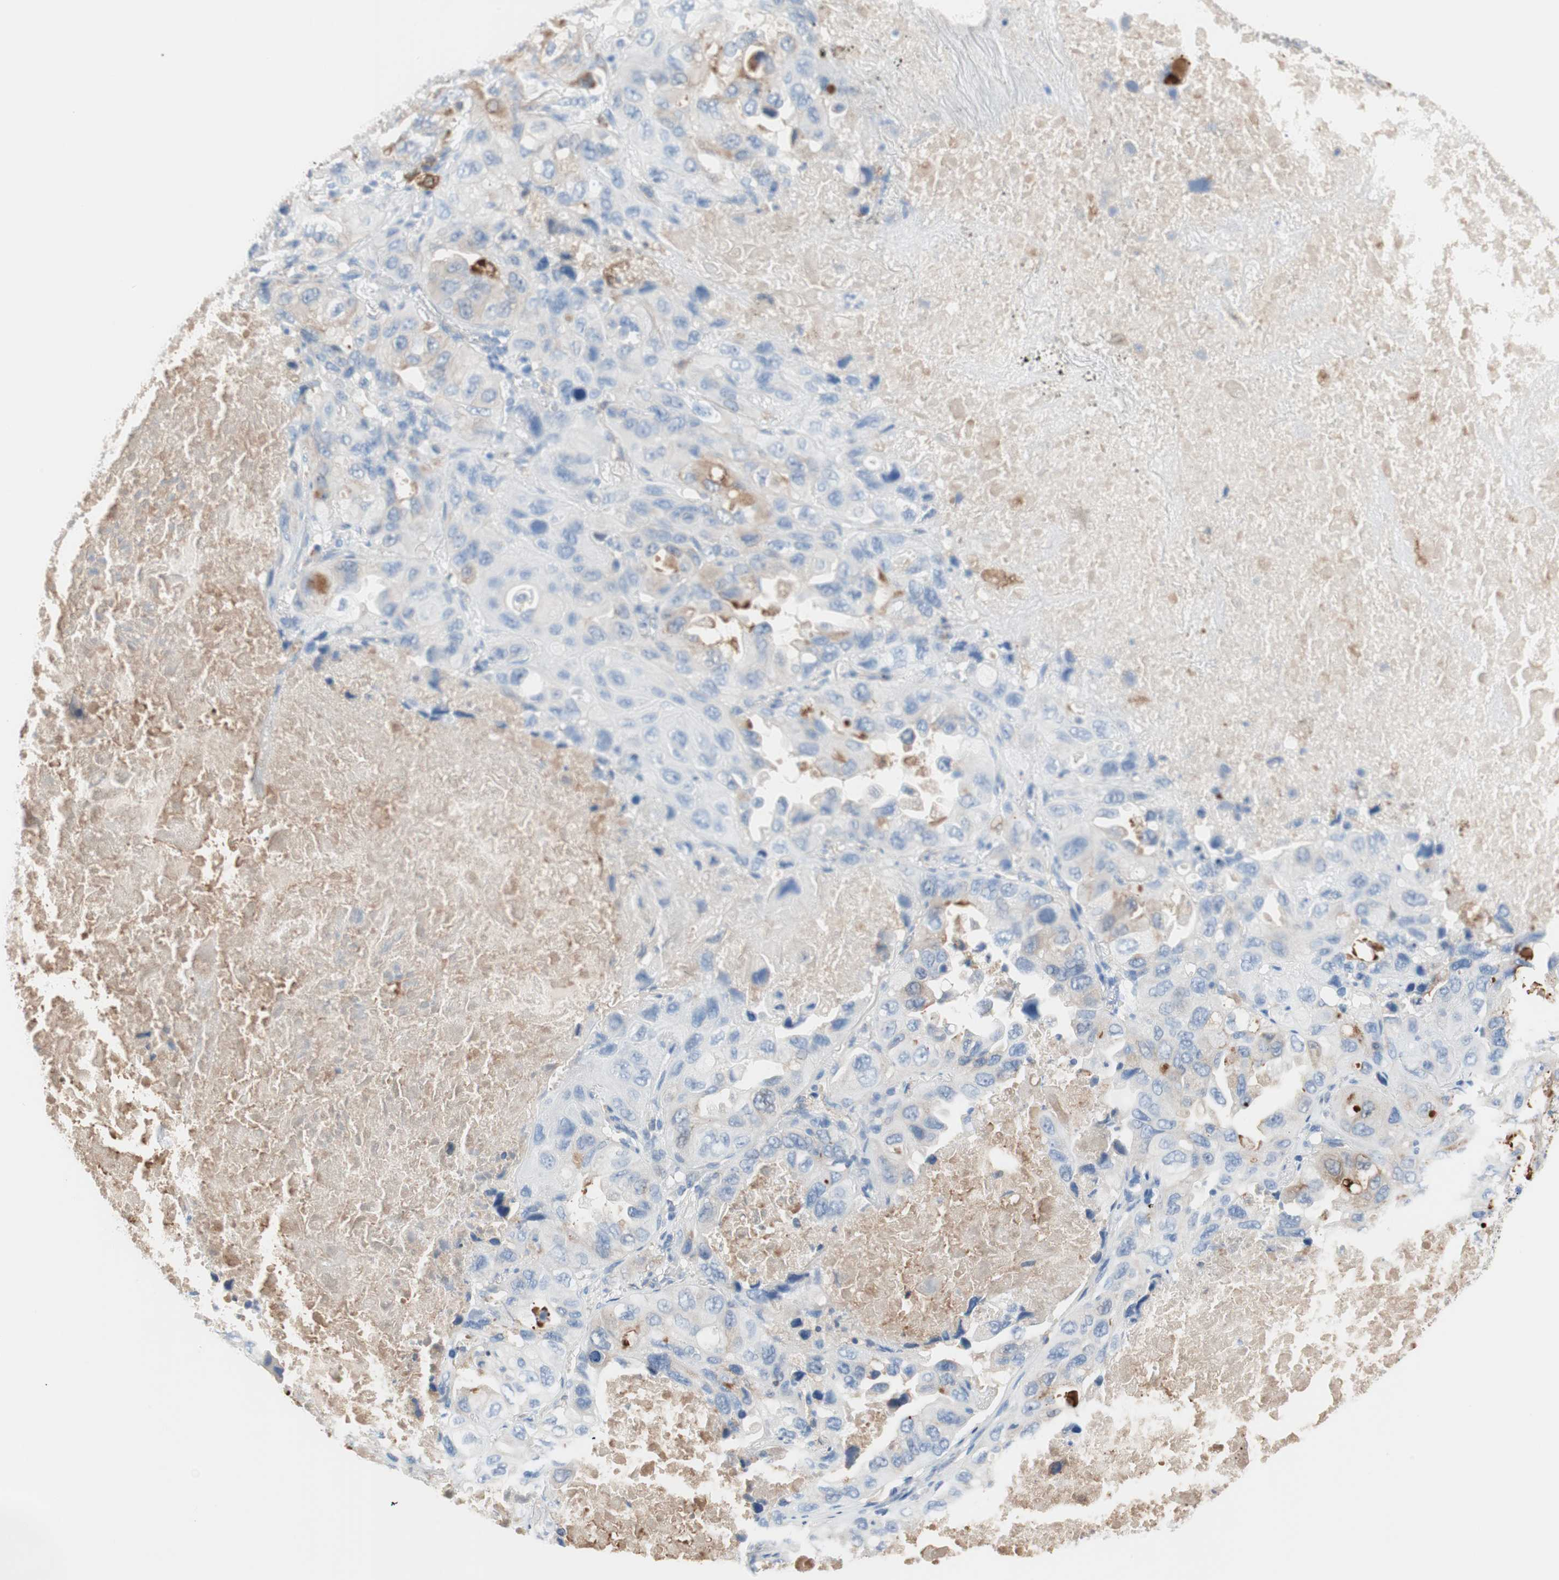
{"staining": {"intensity": "weak", "quantity": "25%-75%", "location": "cytoplasmic/membranous"}, "tissue": "lung cancer", "cell_type": "Tumor cells", "image_type": "cancer", "snomed": [{"axis": "morphology", "description": "Squamous cell carcinoma, NOS"}, {"axis": "topography", "description": "Lung"}], "caption": "Lung squamous cell carcinoma stained with a protein marker reveals weak staining in tumor cells.", "gene": "GLUL", "patient": {"sex": "female", "age": 73}}